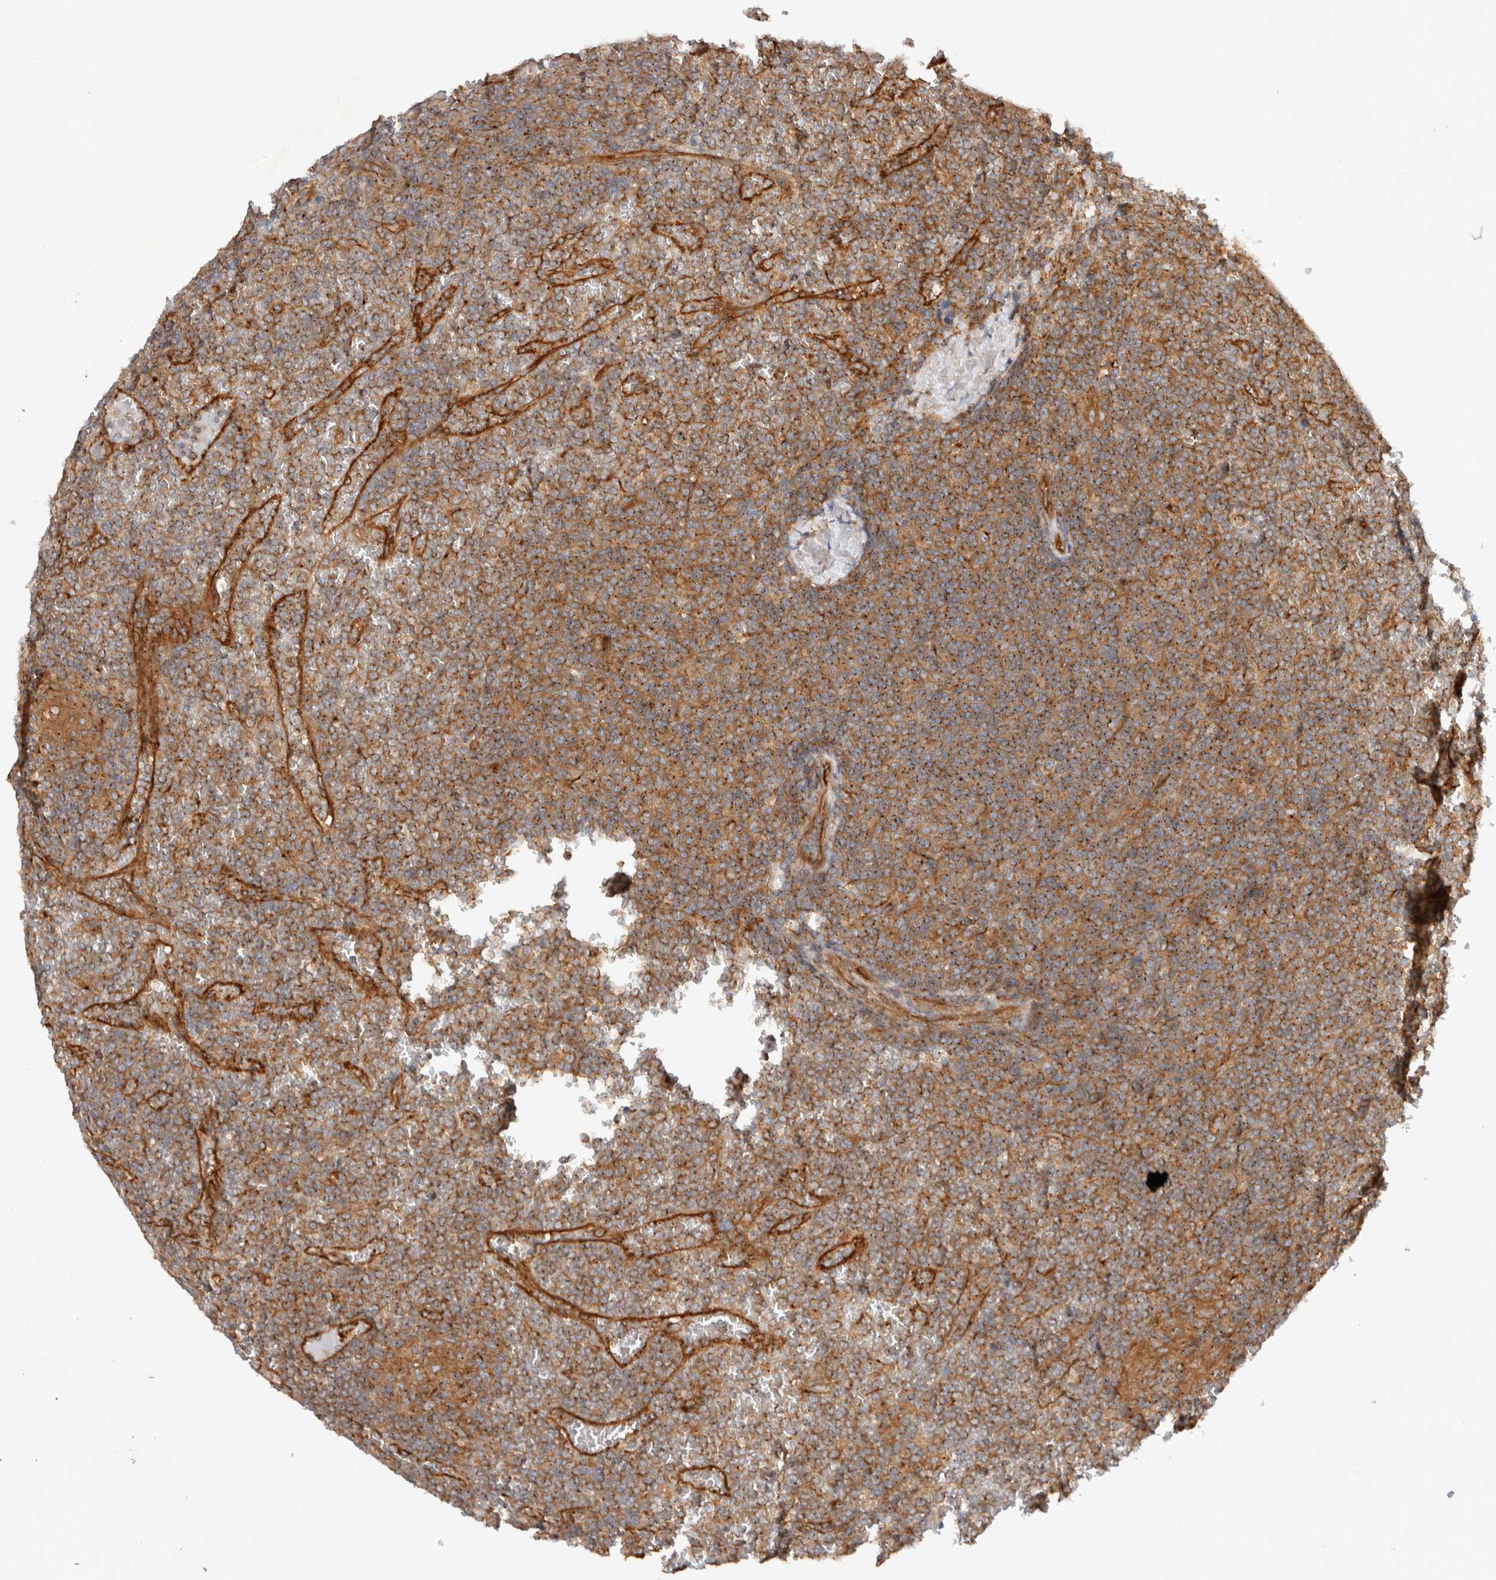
{"staining": {"intensity": "moderate", "quantity": ">75%", "location": "cytoplasmic/membranous"}, "tissue": "lymphoma", "cell_type": "Tumor cells", "image_type": "cancer", "snomed": [{"axis": "morphology", "description": "Malignant lymphoma, non-Hodgkin's type, Low grade"}, {"axis": "topography", "description": "Spleen"}], "caption": "Malignant lymphoma, non-Hodgkin's type (low-grade) tissue demonstrates moderate cytoplasmic/membranous positivity in approximately >75% of tumor cells, visualized by immunohistochemistry. (DAB IHC with brightfield microscopy, high magnification).", "gene": "GPR150", "patient": {"sex": "female", "age": 19}}